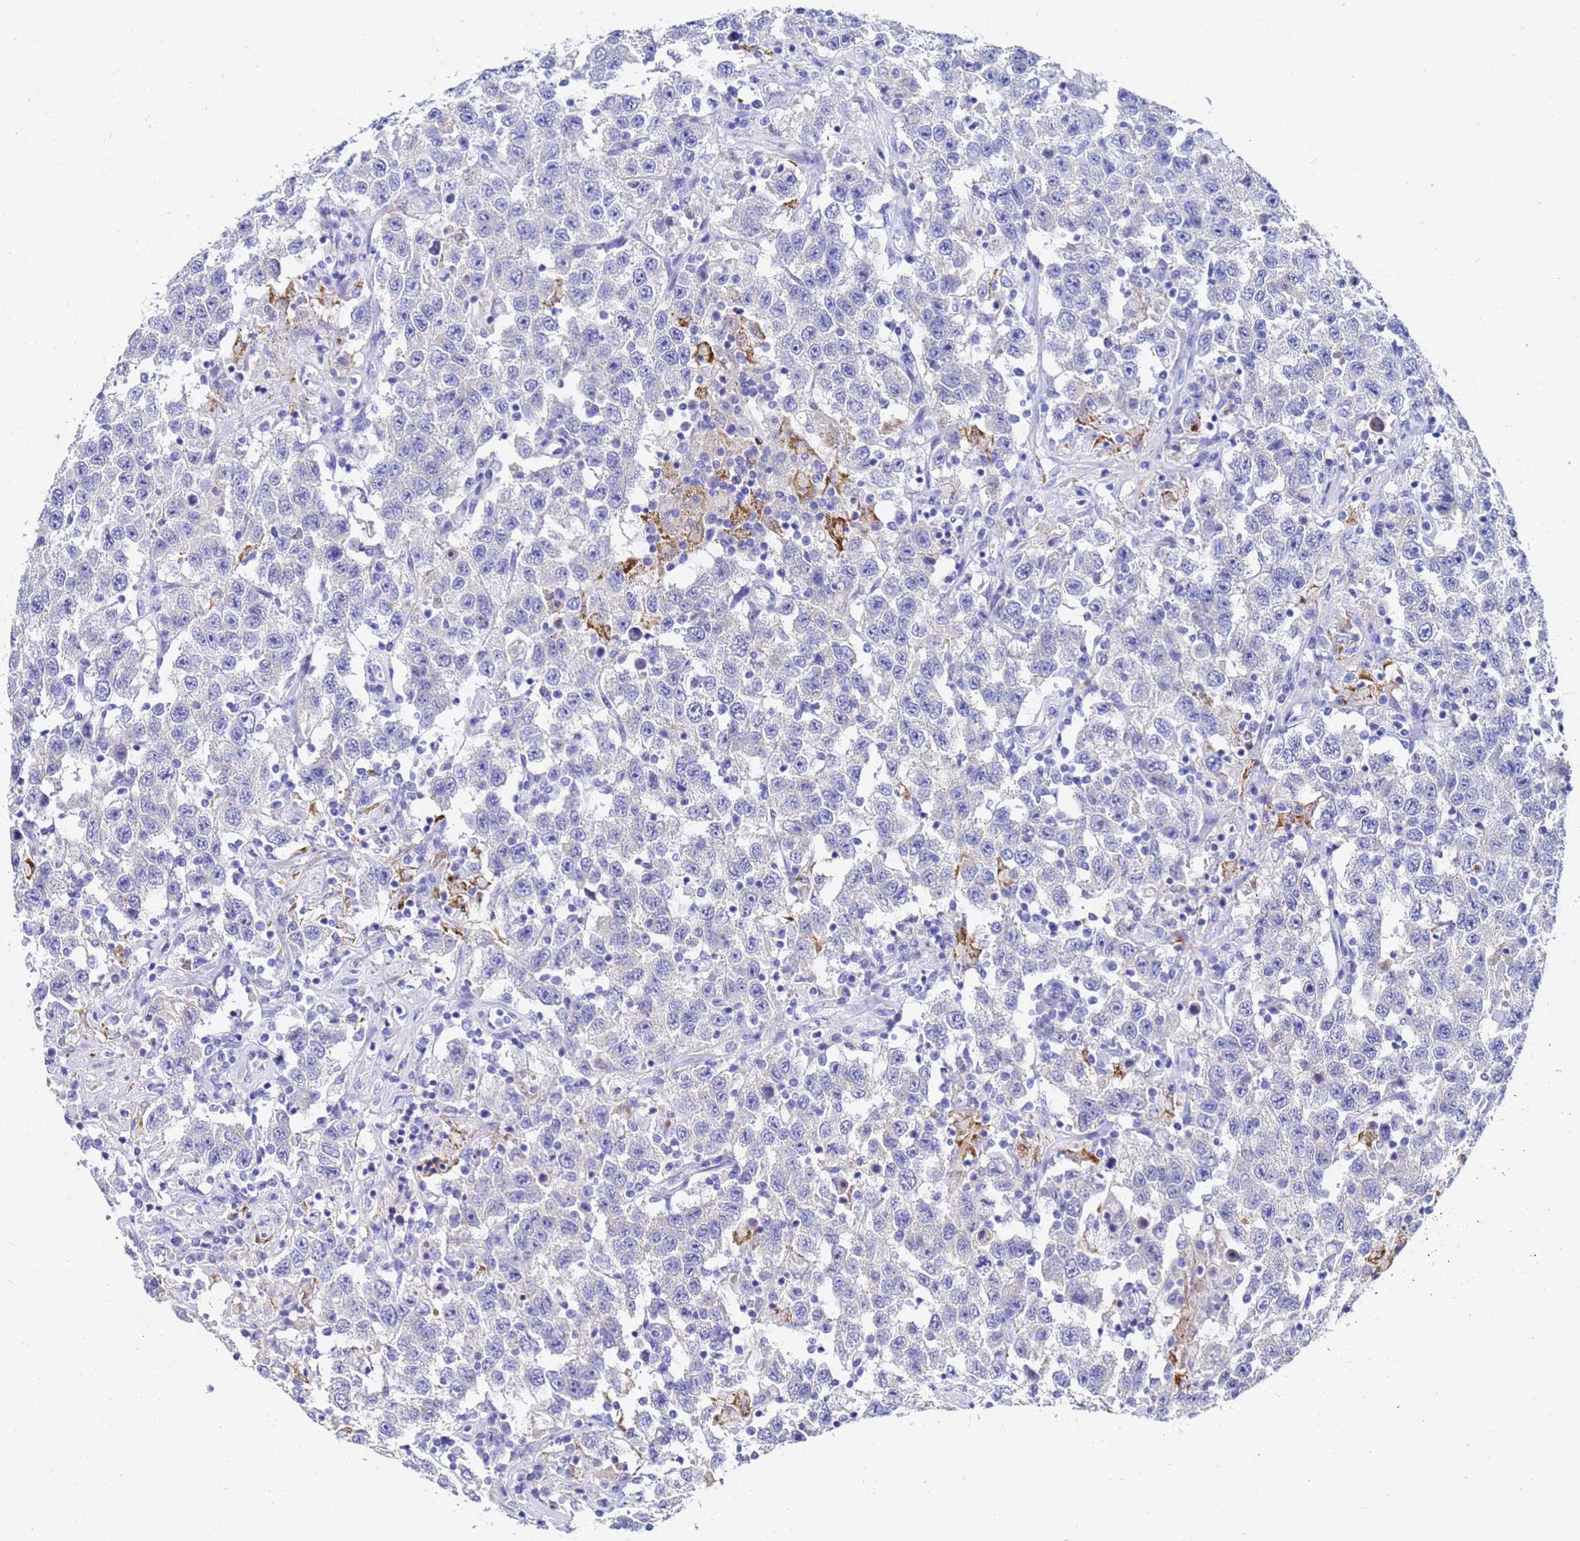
{"staining": {"intensity": "negative", "quantity": "none", "location": "none"}, "tissue": "testis cancer", "cell_type": "Tumor cells", "image_type": "cancer", "snomed": [{"axis": "morphology", "description": "Seminoma, NOS"}, {"axis": "topography", "description": "Testis"}], "caption": "IHC of human testis cancer demonstrates no positivity in tumor cells.", "gene": "C2orf72", "patient": {"sex": "male", "age": 41}}